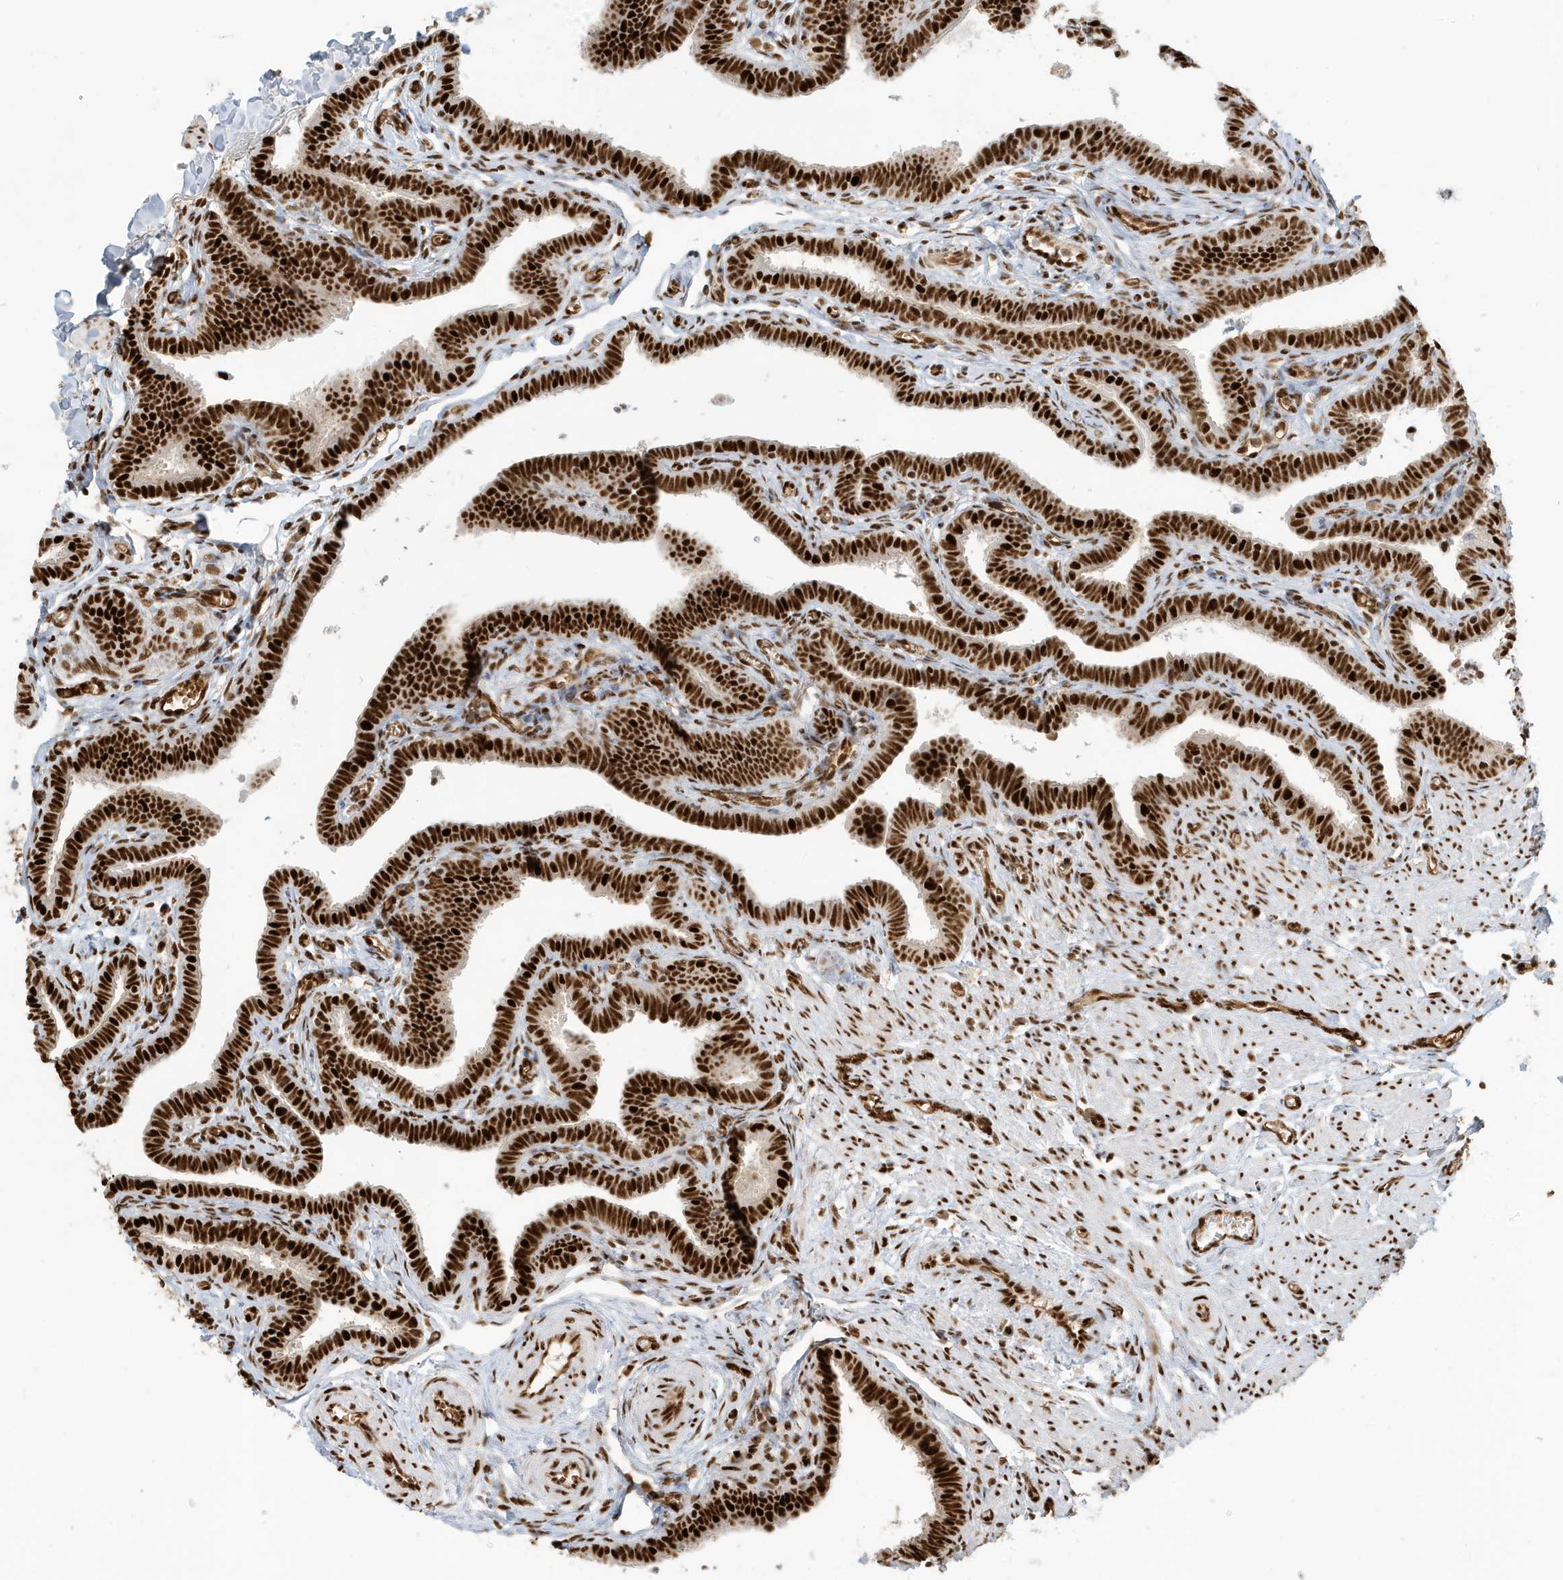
{"staining": {"intensity": "strong", "quantity": ">75%", "location": "nuclear"}, "tissue": "fallopian tube", "cell_type": "Glandular cells", "image_type": "normal", "snomed": [{"axis": "morphology", "description": "Normal tissue, NOS"}, {"axis": "topography", "description": "Fallopian tube"}], "caption": "Protein expression analysis of unremarkable fallopian tube displays strong nuclear positivity in approximately >75% of glandular cells.", "gene": "CKS1B", "patient": {"sex": "female", "age": 36}}